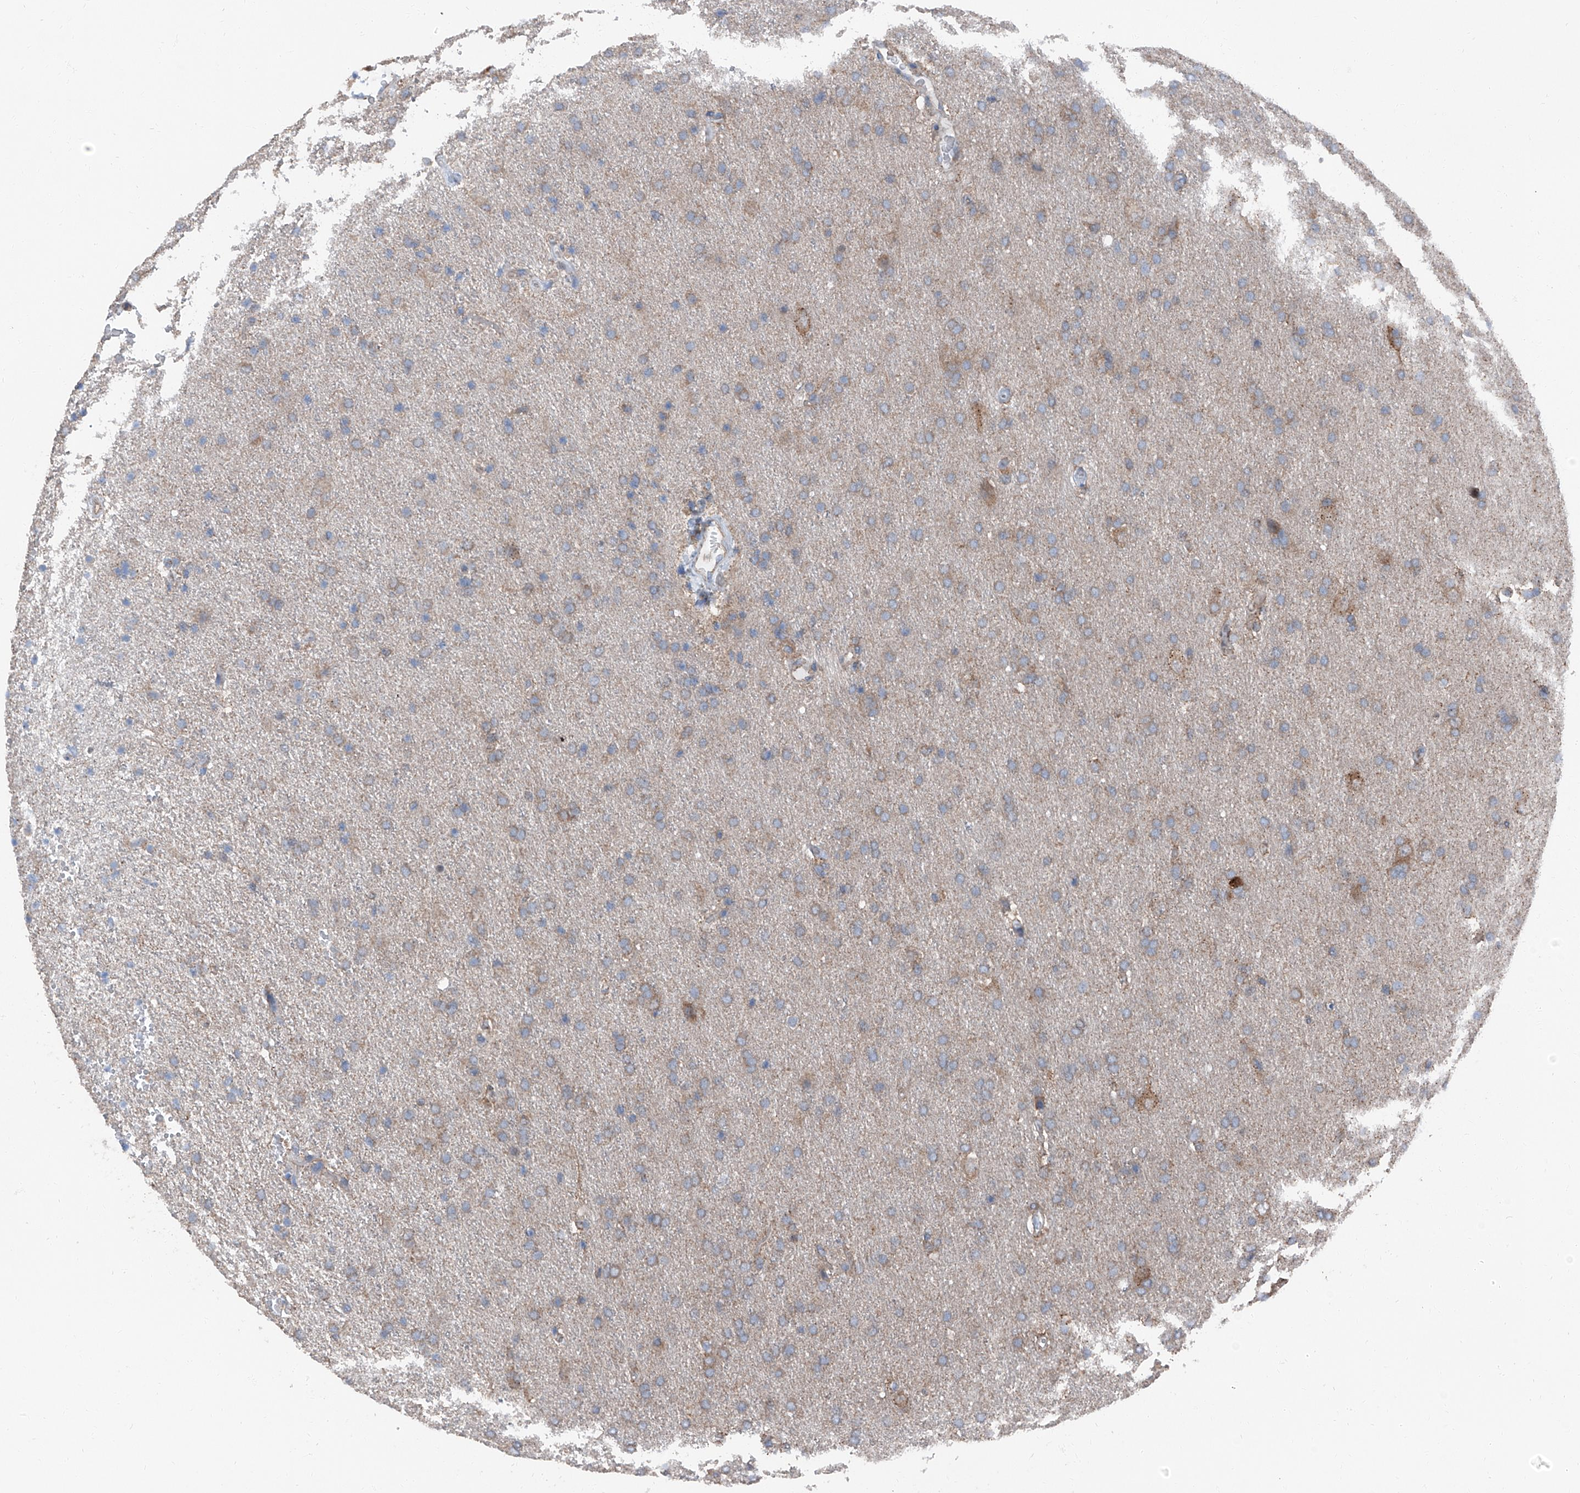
{"staining": {"intensity": "weak", "quantity": "<25%", "location": "cytoplasmic/membranous"}, "tissue": "glioma", "cell_type": "Tumor cells", "image_type": "cancer", "snomed": [{"axis": "morphology", "description": "Glioma, malignant, High grade"}, {"axis": "topography", "description": "Brain"}], "caption": "Glioma was stained to show a protein in brown. There is no significant staining in tumor cells.", "gene": "GPR142", "patient": {"sex": "male", "age": 72}}